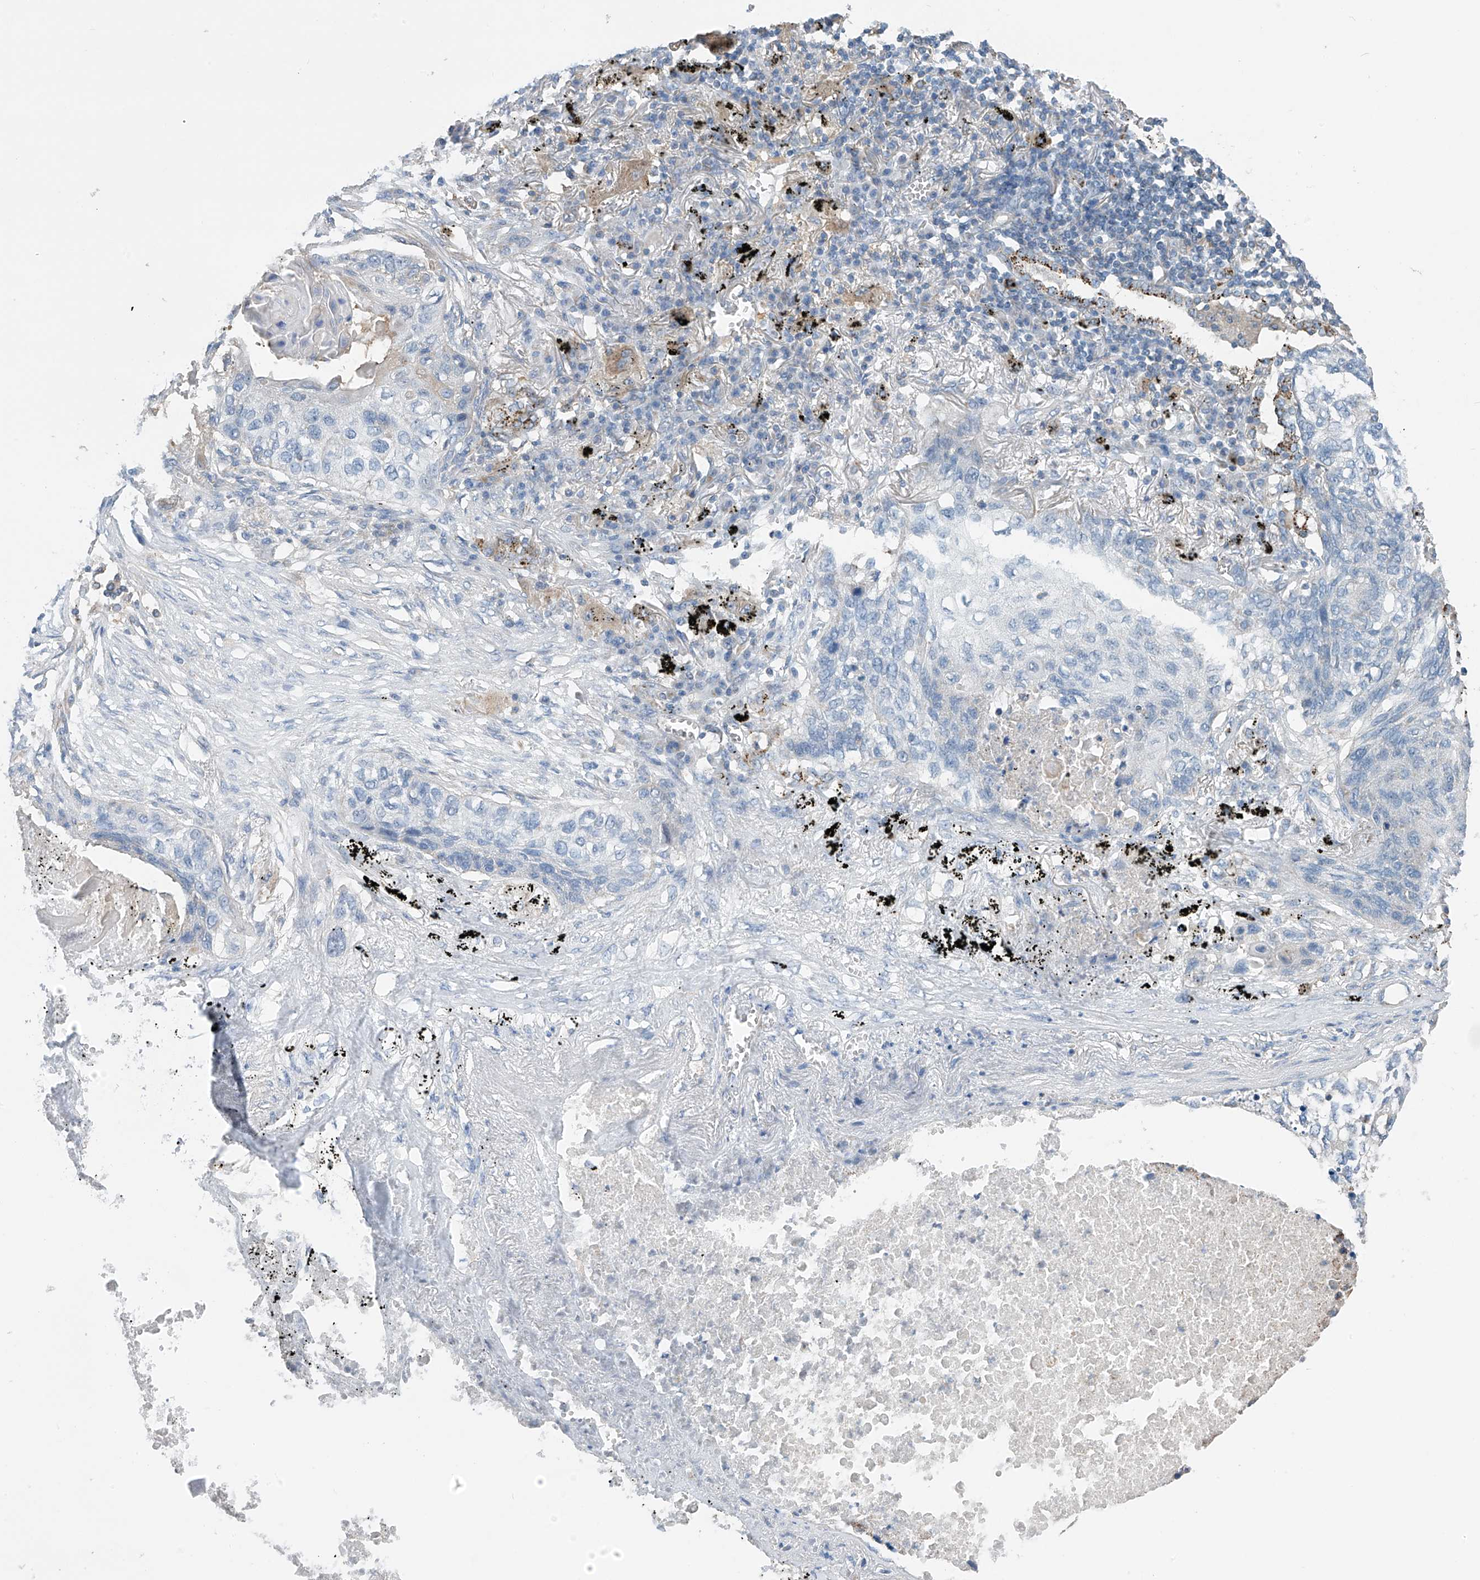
{"staining": {"intensity": "negative", "quantity": "none", "location": "none"}, "tissue": "lung cancer", "cell_type": "Tumor cells", "image_type": "cancer", "snomed": [{"axis": "morphology", "description": "Squamous cell carcinoma, NOS"}, {"axis": "topography", "description": "Lung"}], "caption": "The histopathology image shows no significant staining in tumor cells of lung cancer.", "gene": "SYN3", "patient": {"sex": "female", "age": 63}}